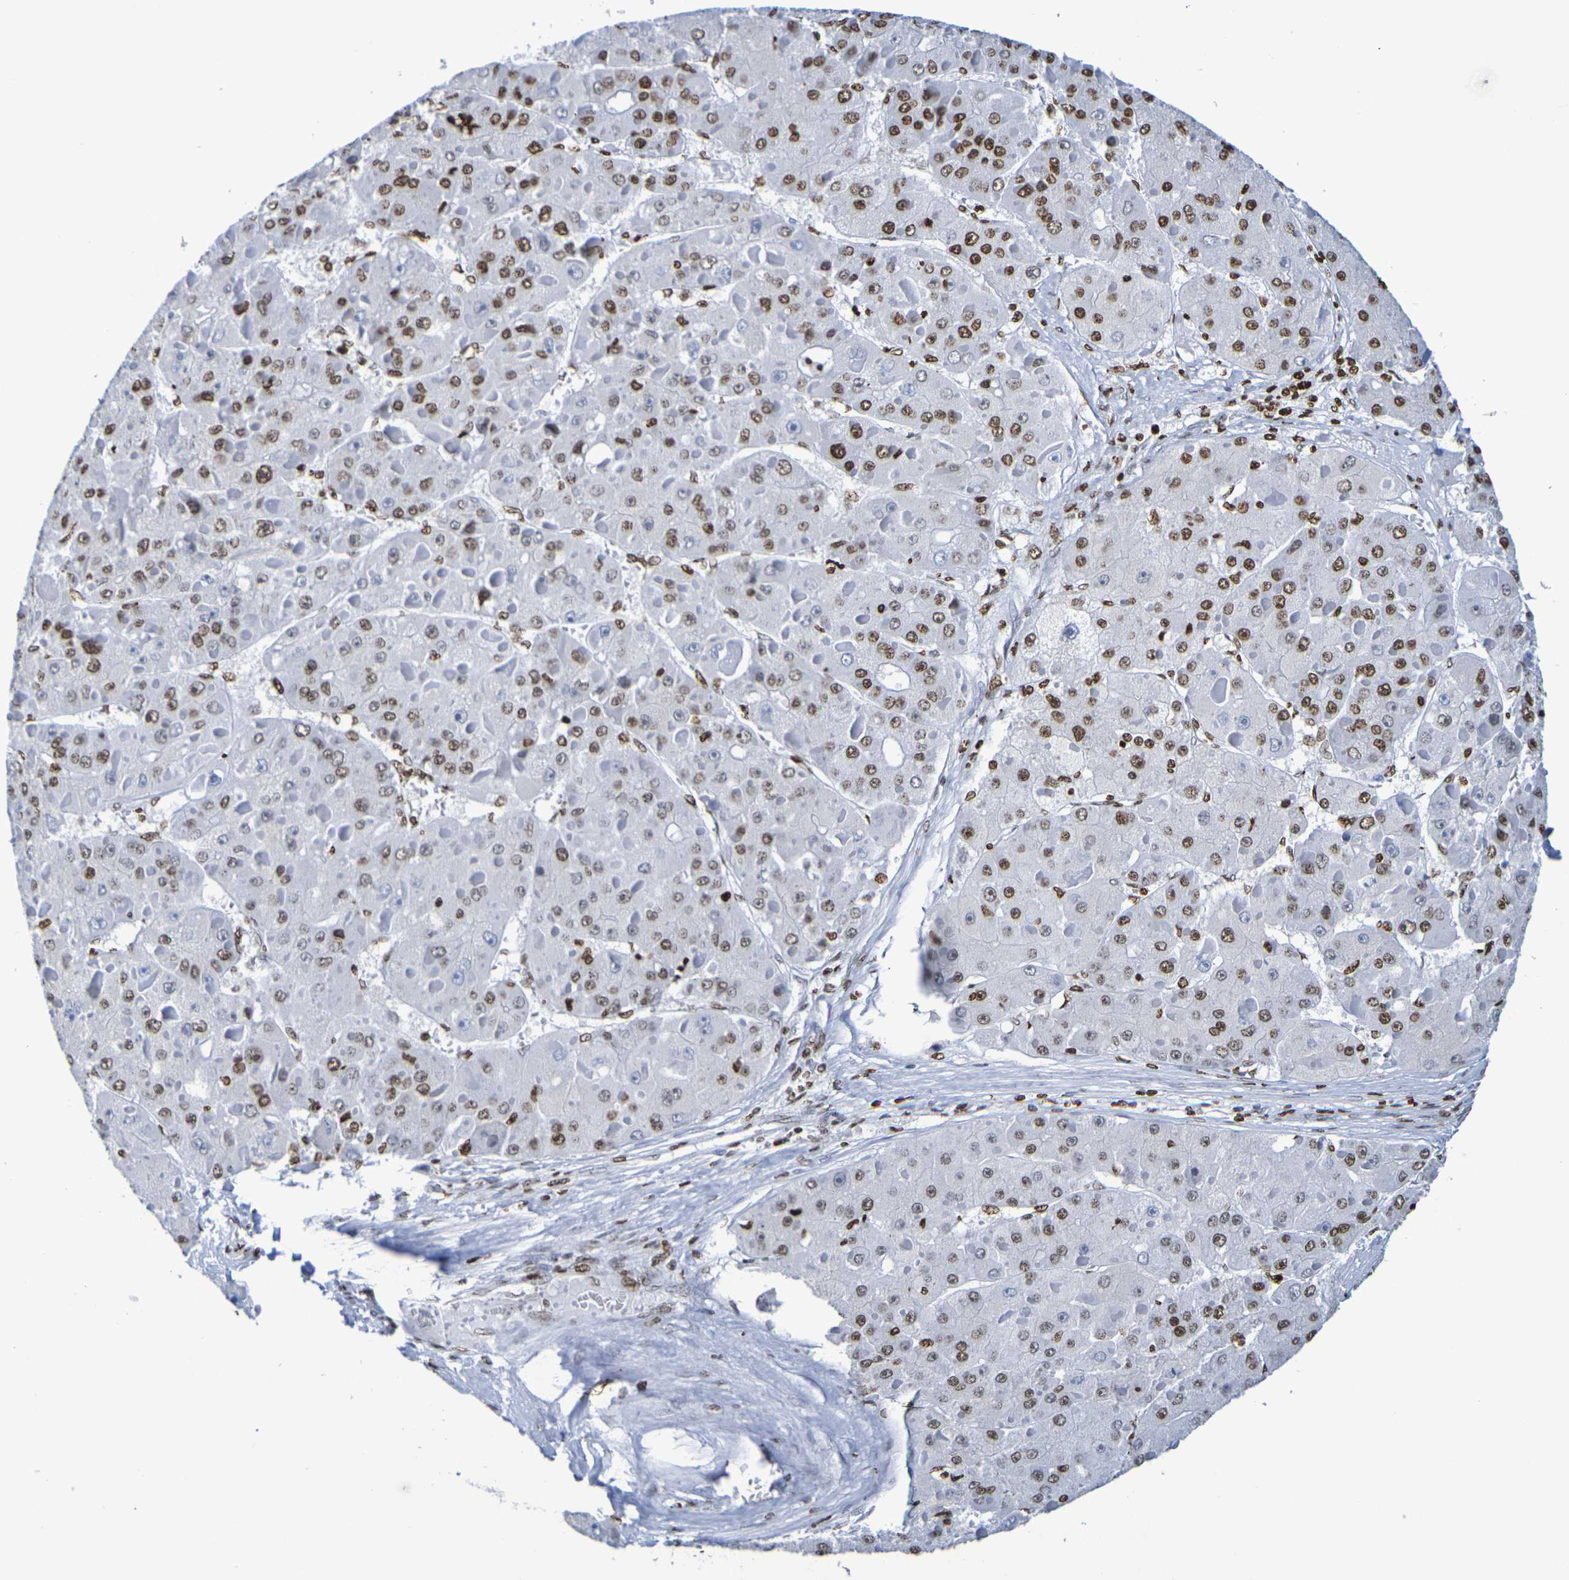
{"staining": {"intensity": "moderate", "quantity": ">75%", "location": "nuclear"}, "tissue": "liver cancer", "cell_type": "Tumor cells", "image_type": "cancer", "snomed": [{"axis": "morphology", "description": "Carcinoma, Hepatocellular, NOS"}, {"axis": "topography", "description": "Liver"}], "caption": "Immunohistochemical staining of human liver hepatocellular carcinoma reveals medium levels of moderate nuclear protein positivity in approximately >75% of tumor cells. (DAB (3,3'-diaminobenzidine) = brown stain, brightfield microscopy at high magnification).", "gene": "H1-5", "patient": {"sex": "female", "age": 73}}